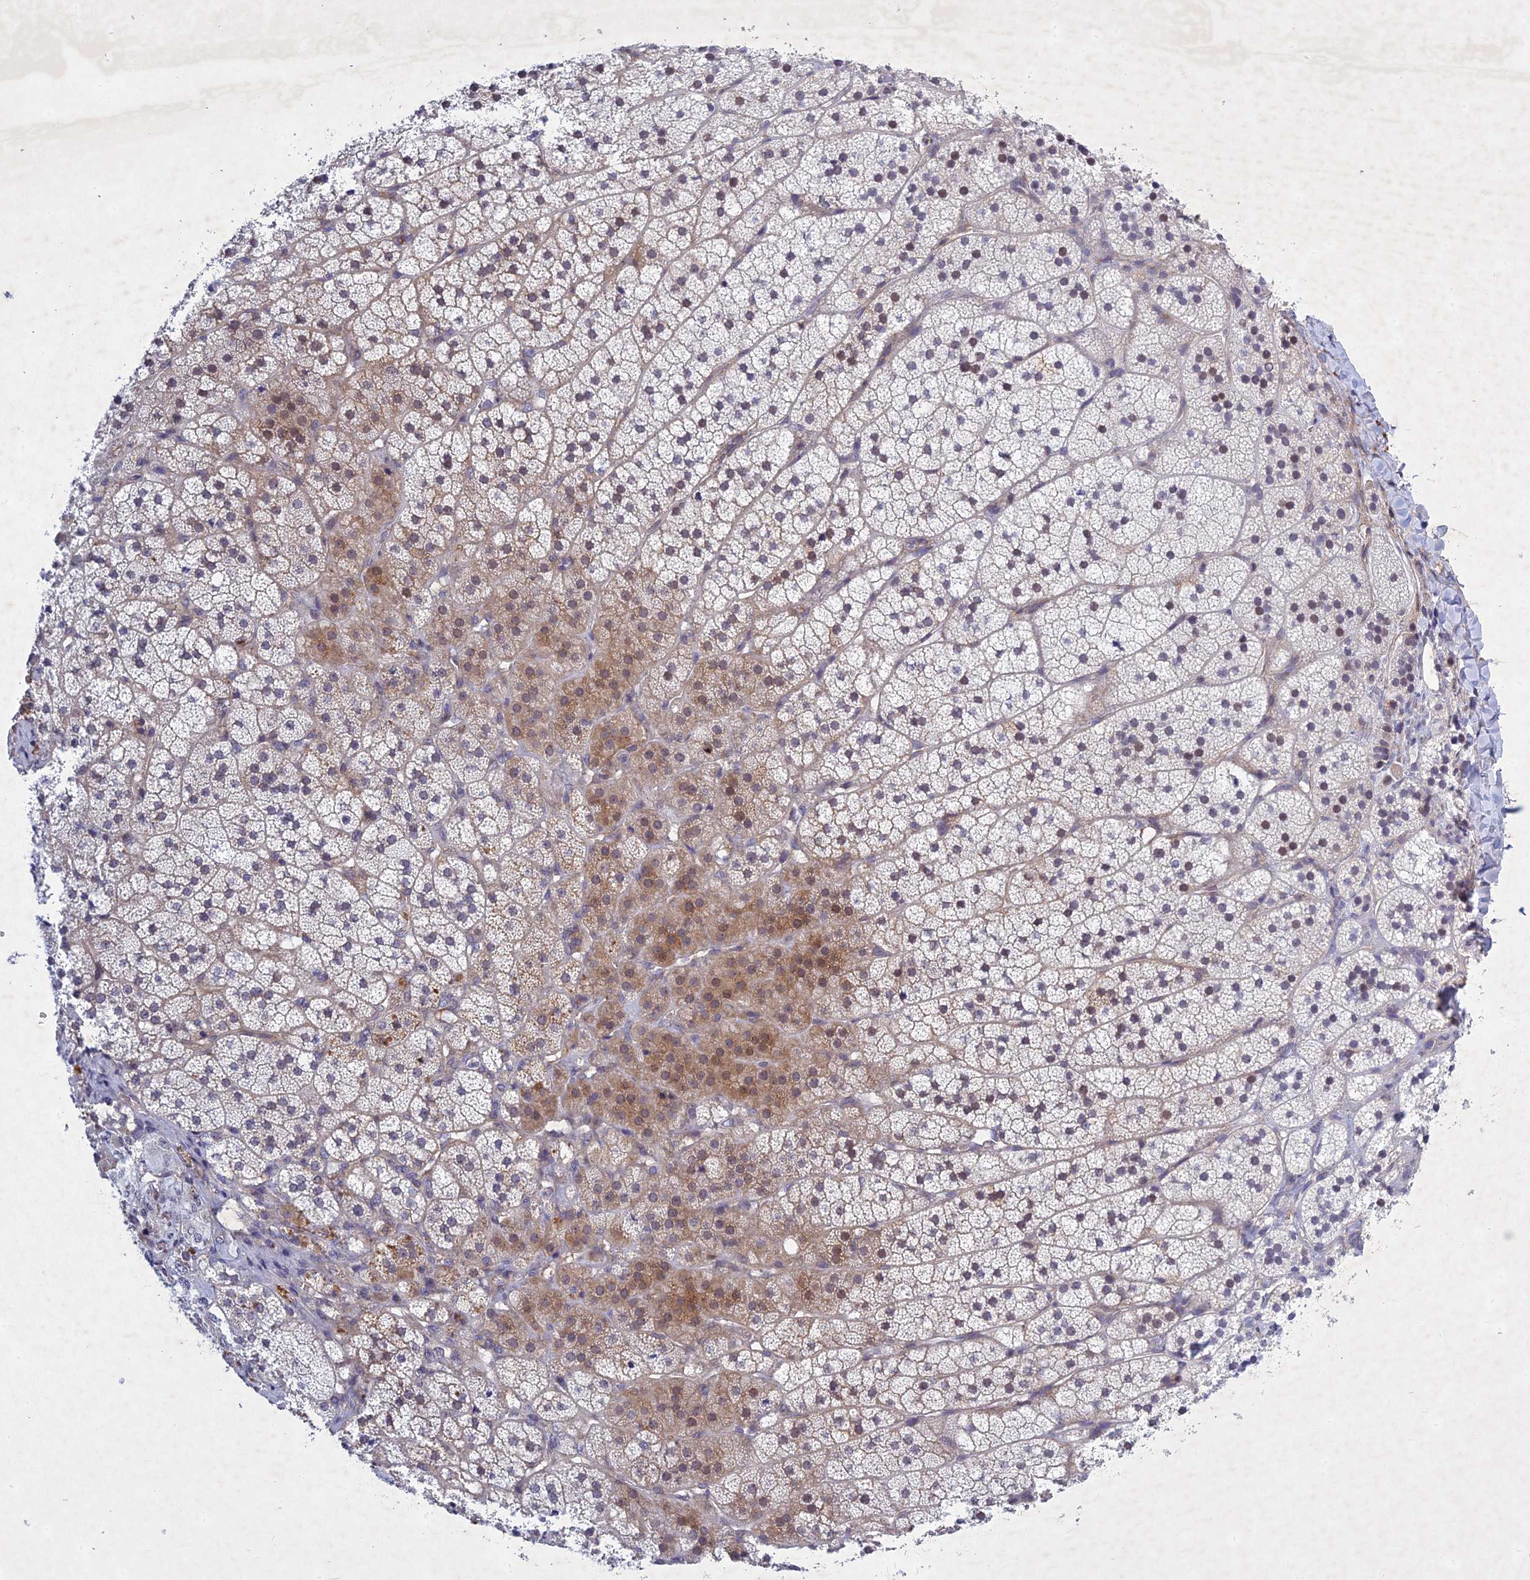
{"staining": {"intensity": "moderate", "quantity": "<25%", "location": "cytoplasmic/membranous"}, "tissue": "adrenal gland", "cell_type": "Glandular cells", "image_type": "normal", "snomed": [{"axis": "morphology", "description": "Normal tissue, NOS"}, {"axis": "topography", "description": "Adrenal gland"}], "caption": "Immunohistochemical staining of benign human adrenal gland demonstrates low levels of moderate cytoplasmic/membranous expression in approximately <25% of glandular cells.", "gene": "PTHLH", "patient": {"sex": "female", "age": 44}}